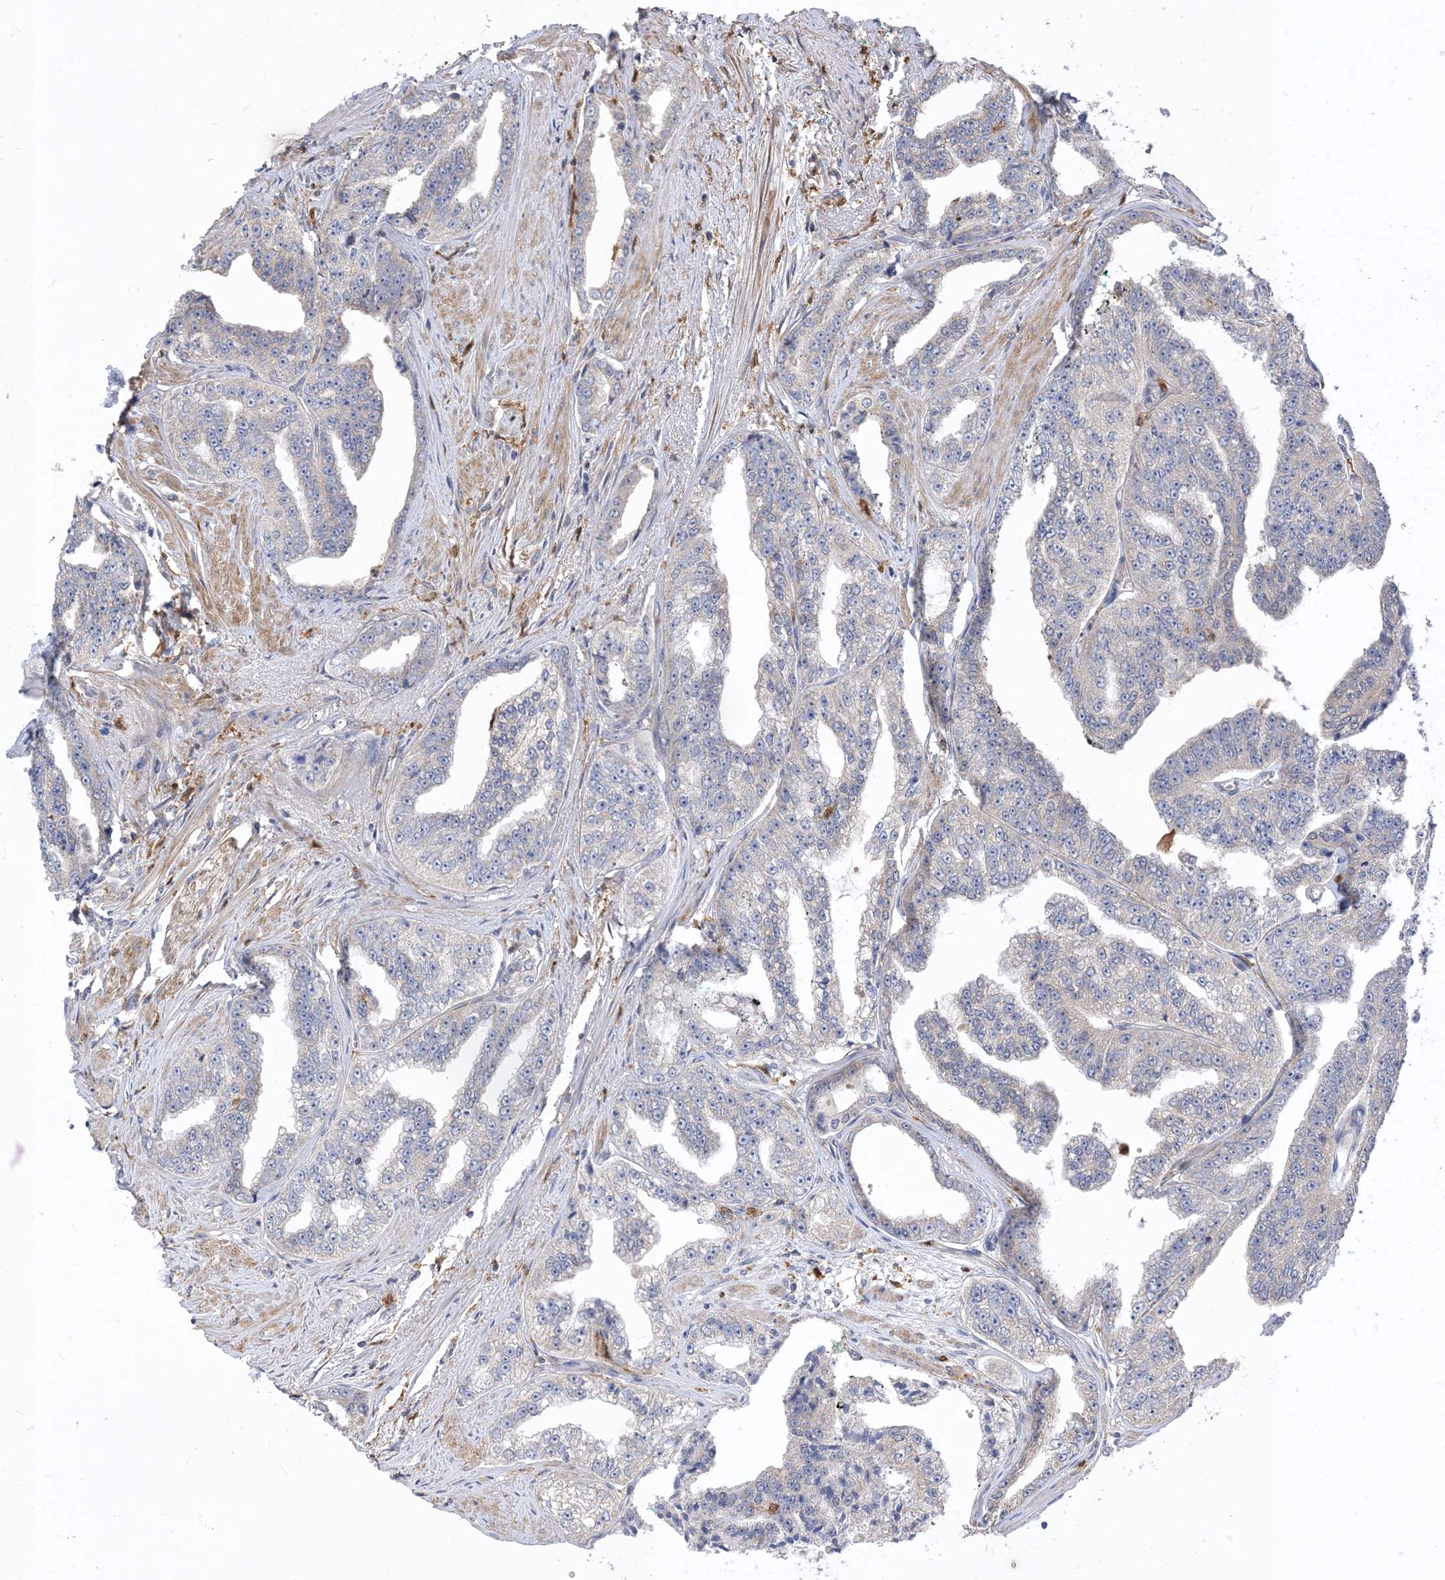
{"staining": {"intensity": "negative", "quantity": "none", "location": "none"}, "tissue": "prostate cancer", "cell_type": "Tumor cells", "image_type": "cancer", "snomed": [{"axis": "morphology", "description": "Adenocarcinoma, High grade"}, {"axis": "topography", "description": "Prostate"}], "caption": "Immunohistochemical staining of human prostate high-grade adenocarcinoma reveals no significant positivity in tumor cells.", "gene": "NAGK", "patient": {"sex": "male", "age": 71}}